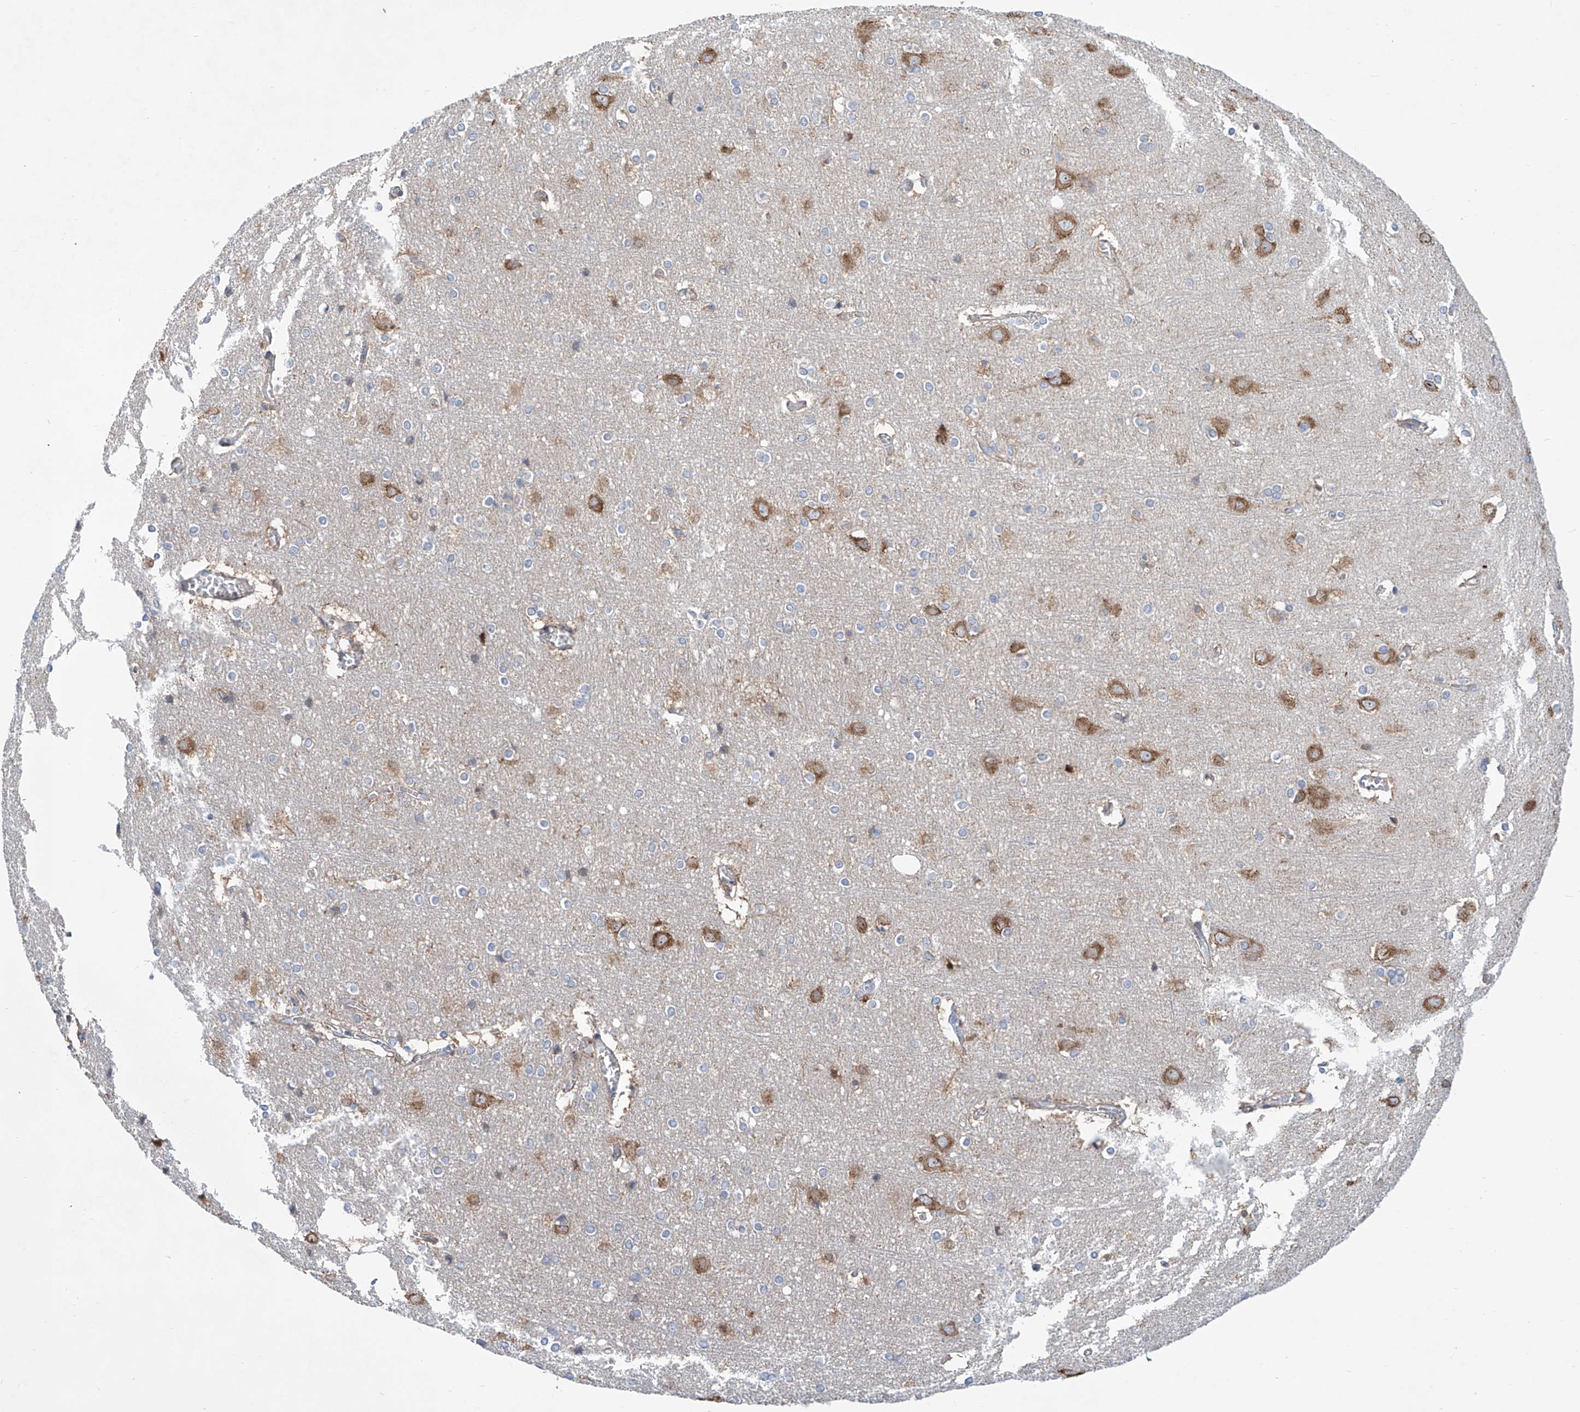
{"staining": {"intensity": "weak", "quantity": ">75%", "location": "cytoplasmic/membranous"}, "tissue": "cerebral cortex", "cell_type": "Endothelial cells", "image_type": "normal", "snomed": [{"axis": "morphology", "description": "Normal tissue, NOS"}, {"axis": "topography", "description": "Cerebral cortex"}], "caption": "Benign cerebral cortex displays weak cytoplasmic/membranous staining in about >75% of endothelial cells, visualized by immunohistochemistry. (DAB IHC with brightfield microscopy, high magnification).", "gene": "SENP2", "patient": {"sex": "male", "age": 54}}